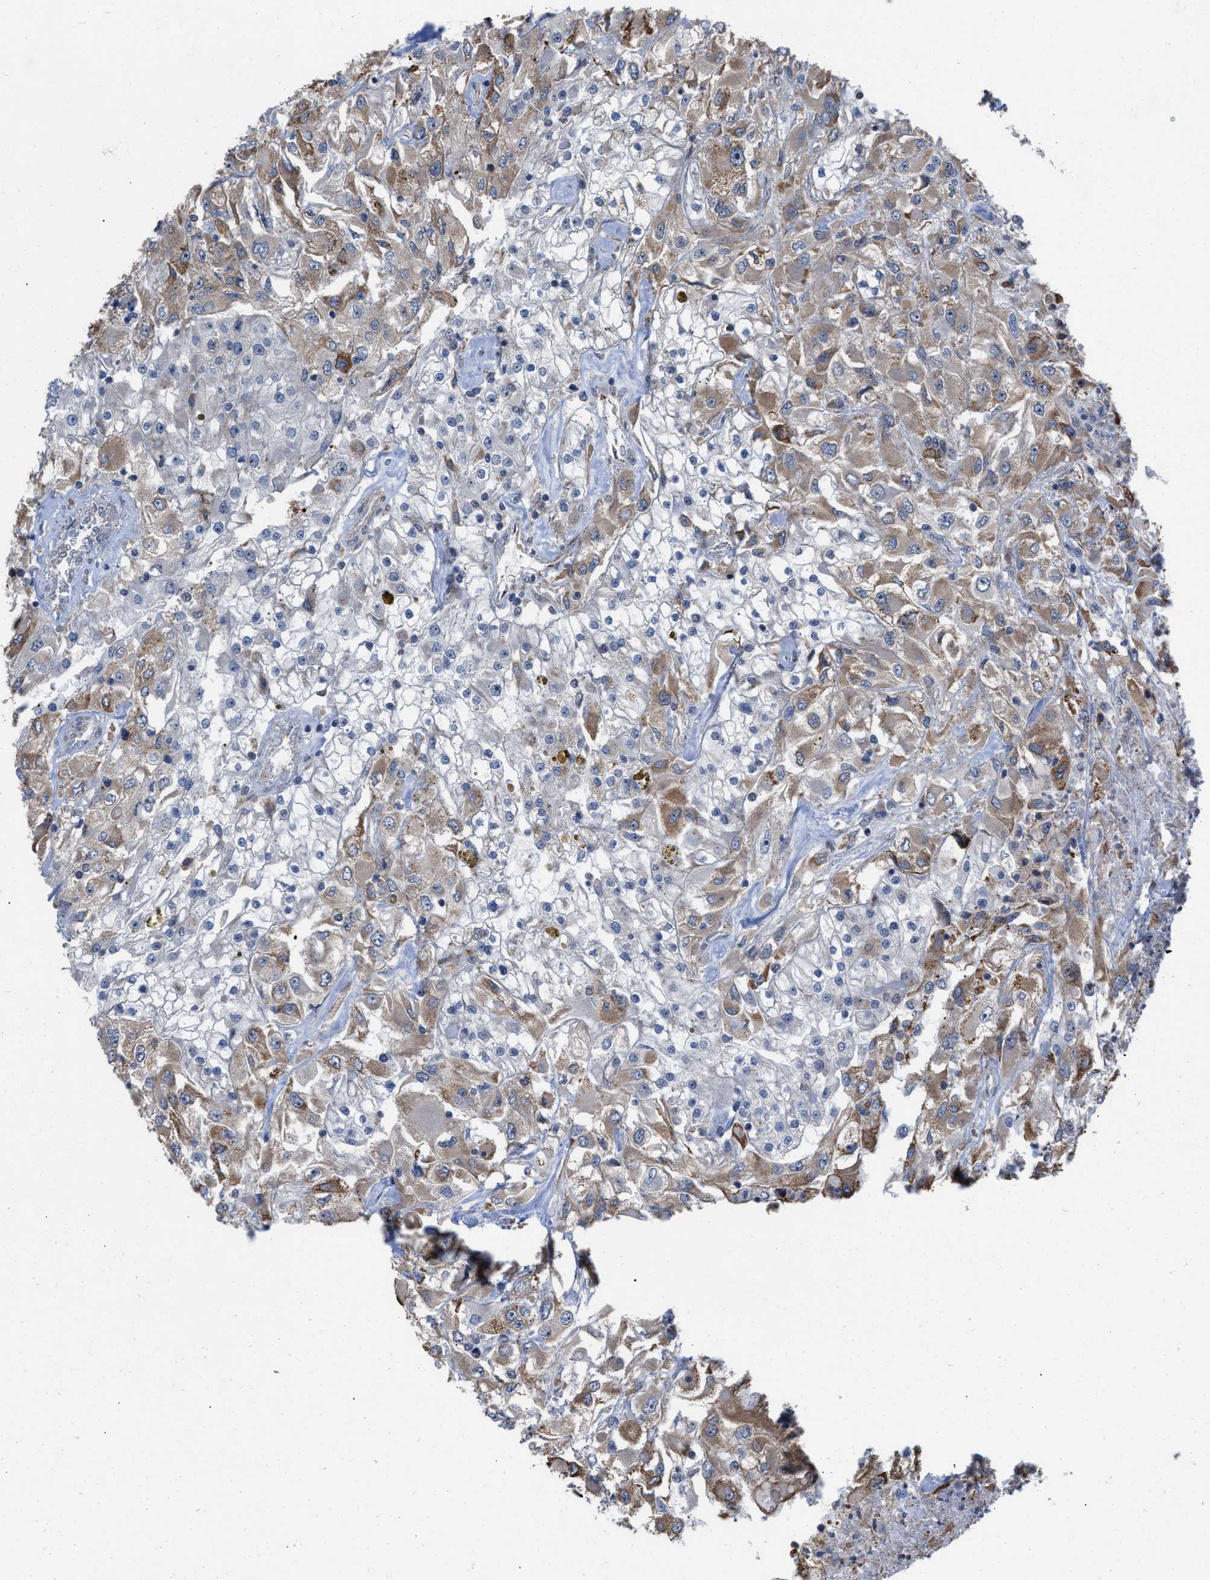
{"staining": {"intensity": "weak", "quantity": "25%-75%", "location": "cytoplasmic/membranous"}, "tissue": "renal cancer", "cell_type": "Tumor cells", "image_type": "cancer", "snomed": [{"axis": "morphology", "description": "Adenocarcinoma, NOS"}, {"axis": "topography", "description": "Kidney"}], "caption": "This photomicrograph demonstrates immunohistochemistry staining of human renal cancer, with low weak cytoplasmic/membranous positivity in about 25%-75% of tumor cells.", "gene": "TP53BP2", "patient": {"sex": "female", "age": 52}}